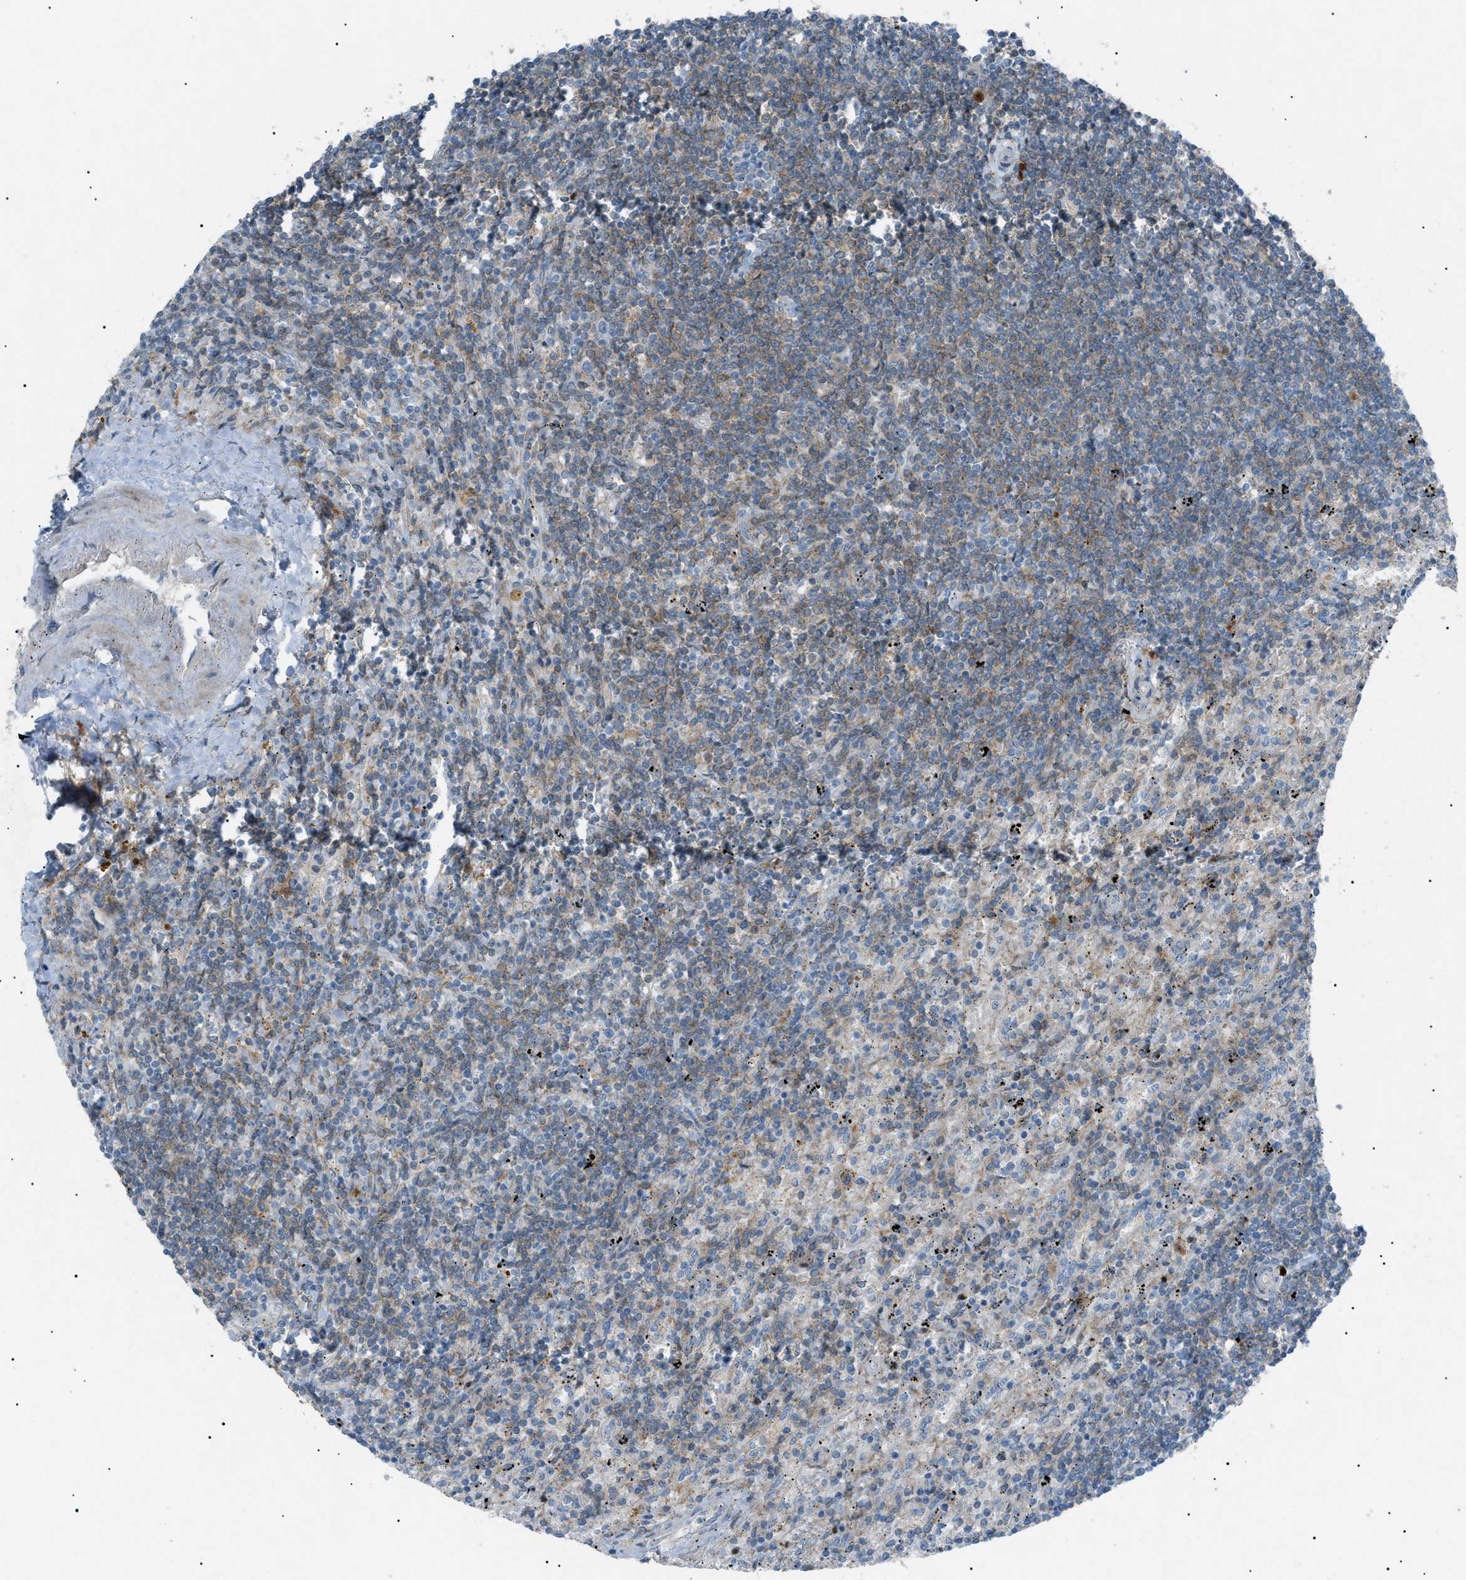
{"staining": {"intensity": "weak", "quantity": "25%-75%", "location": "cytoplasmic/membranous"}, "tissue": "lymphoma", "cell_type": "Tumor cells", "image_type": "cancer", "snomed": [{"axis": "morphology", "description": "Malignant lymphoma, non-Hodgkin's type, Low grade"}, {"axis": "topography", "description": "Spleen"}], "caption": "DAB (3,3'-diaminobenzidine) immunohistochemical staining of lymphoma exhibits weak cytoplasmic/membranous protein positivity in approximately 25%-75% of tumor cells.", "gene": "BTK", "patient": {"sex": "male", "age": 76}}